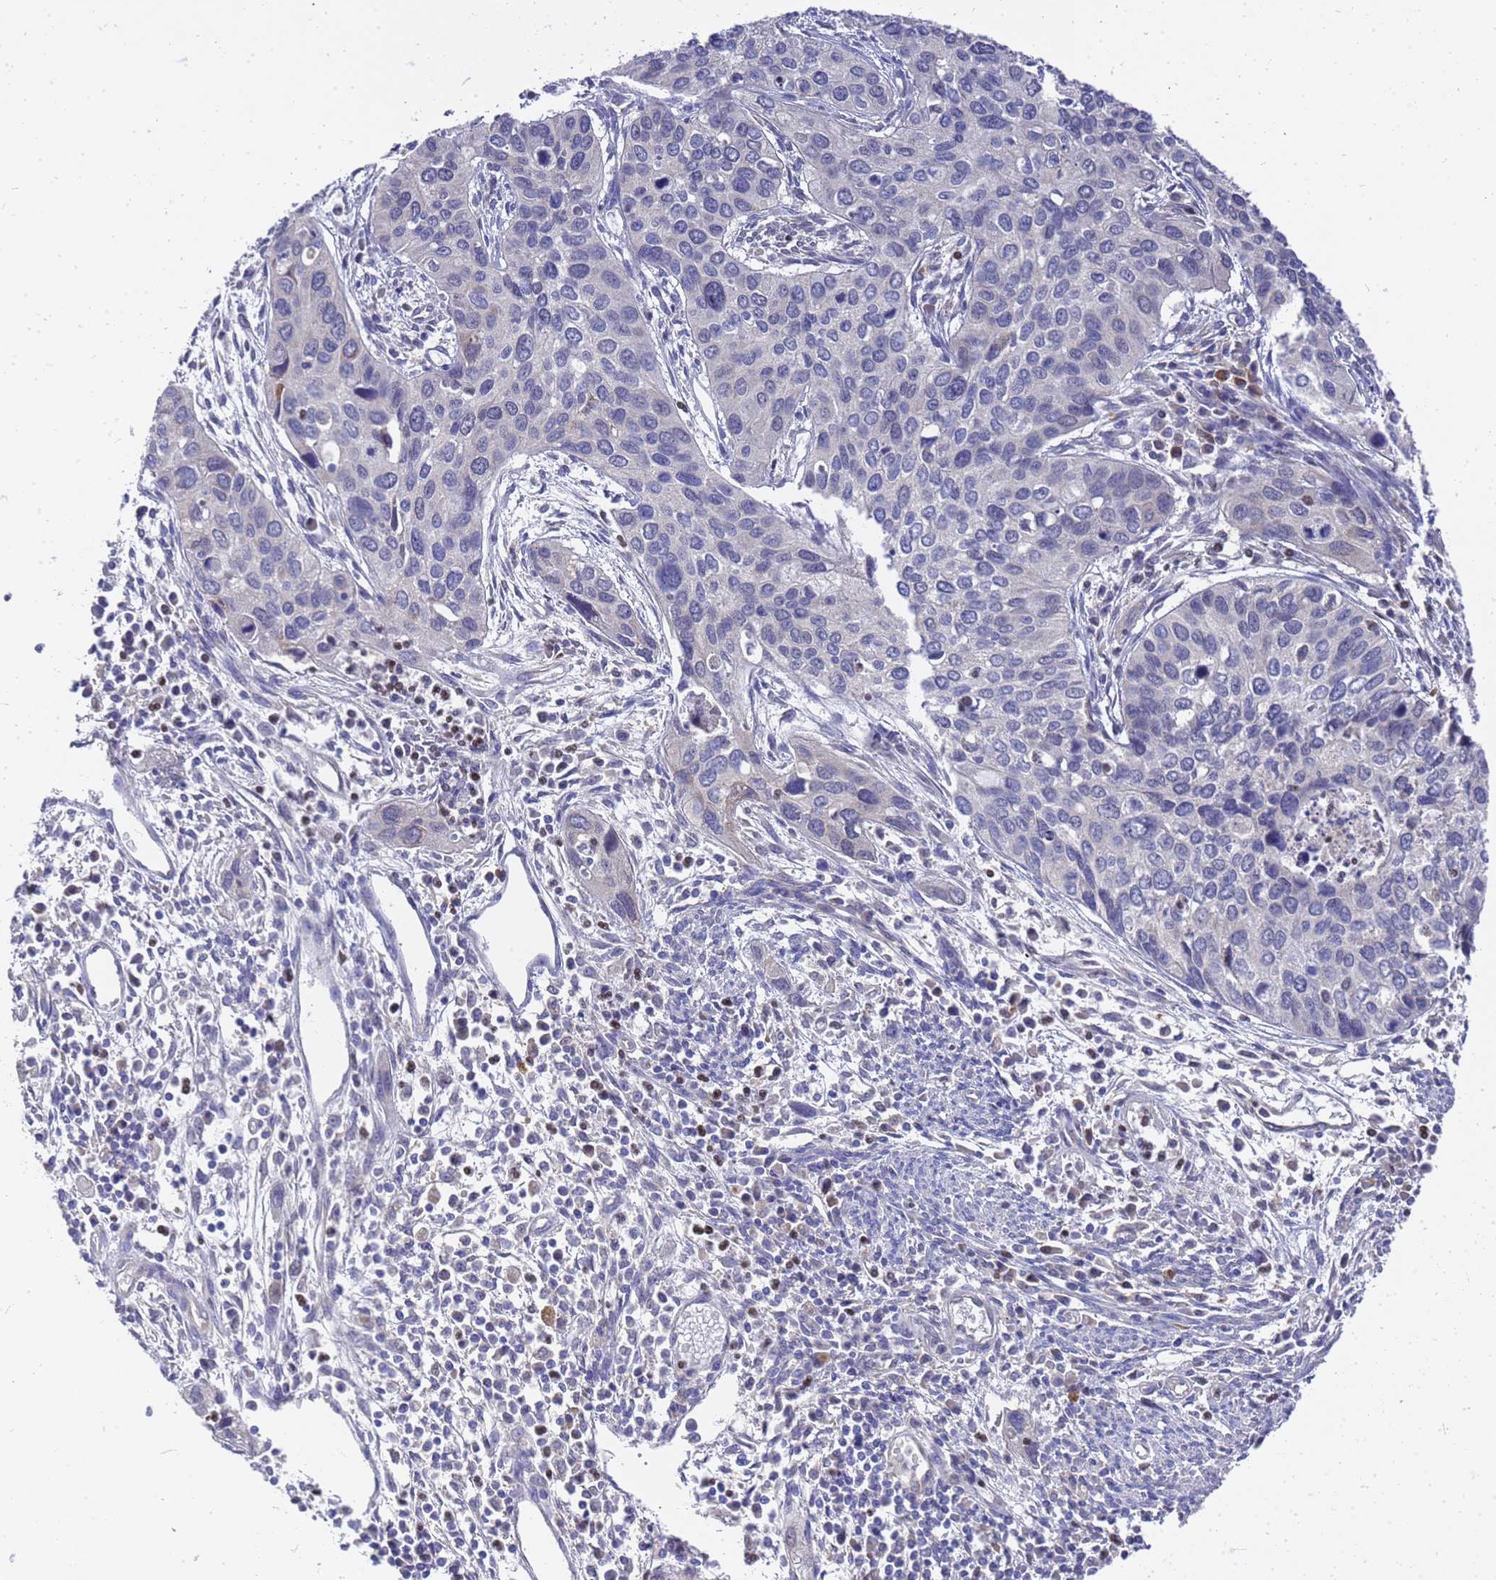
{"staining": {"intensity": "negative", "quantity": "none", "location": "none"}, "tissue": "cervical cancer", "cell_type": "Tumor cells", "image_type": "cancer", "snomed": [{"axis": "morphology", "description": "Squamous cell carcinoma, NOS"}, {"axis": "topography", "description": "Cervix"}], "caption": "Cervical cancer (squamous cell carcinoma) was stained to show a protein in brown. There is no significant expression in tumor cells. The staining was performed using DAB to visualize the protein expression in brown, while the nuclei were stained in blue with hematoxylin (Magnification: 20x).", "gene": "SLC35E2B", "patient": {"sex": "female", "age": 55}}